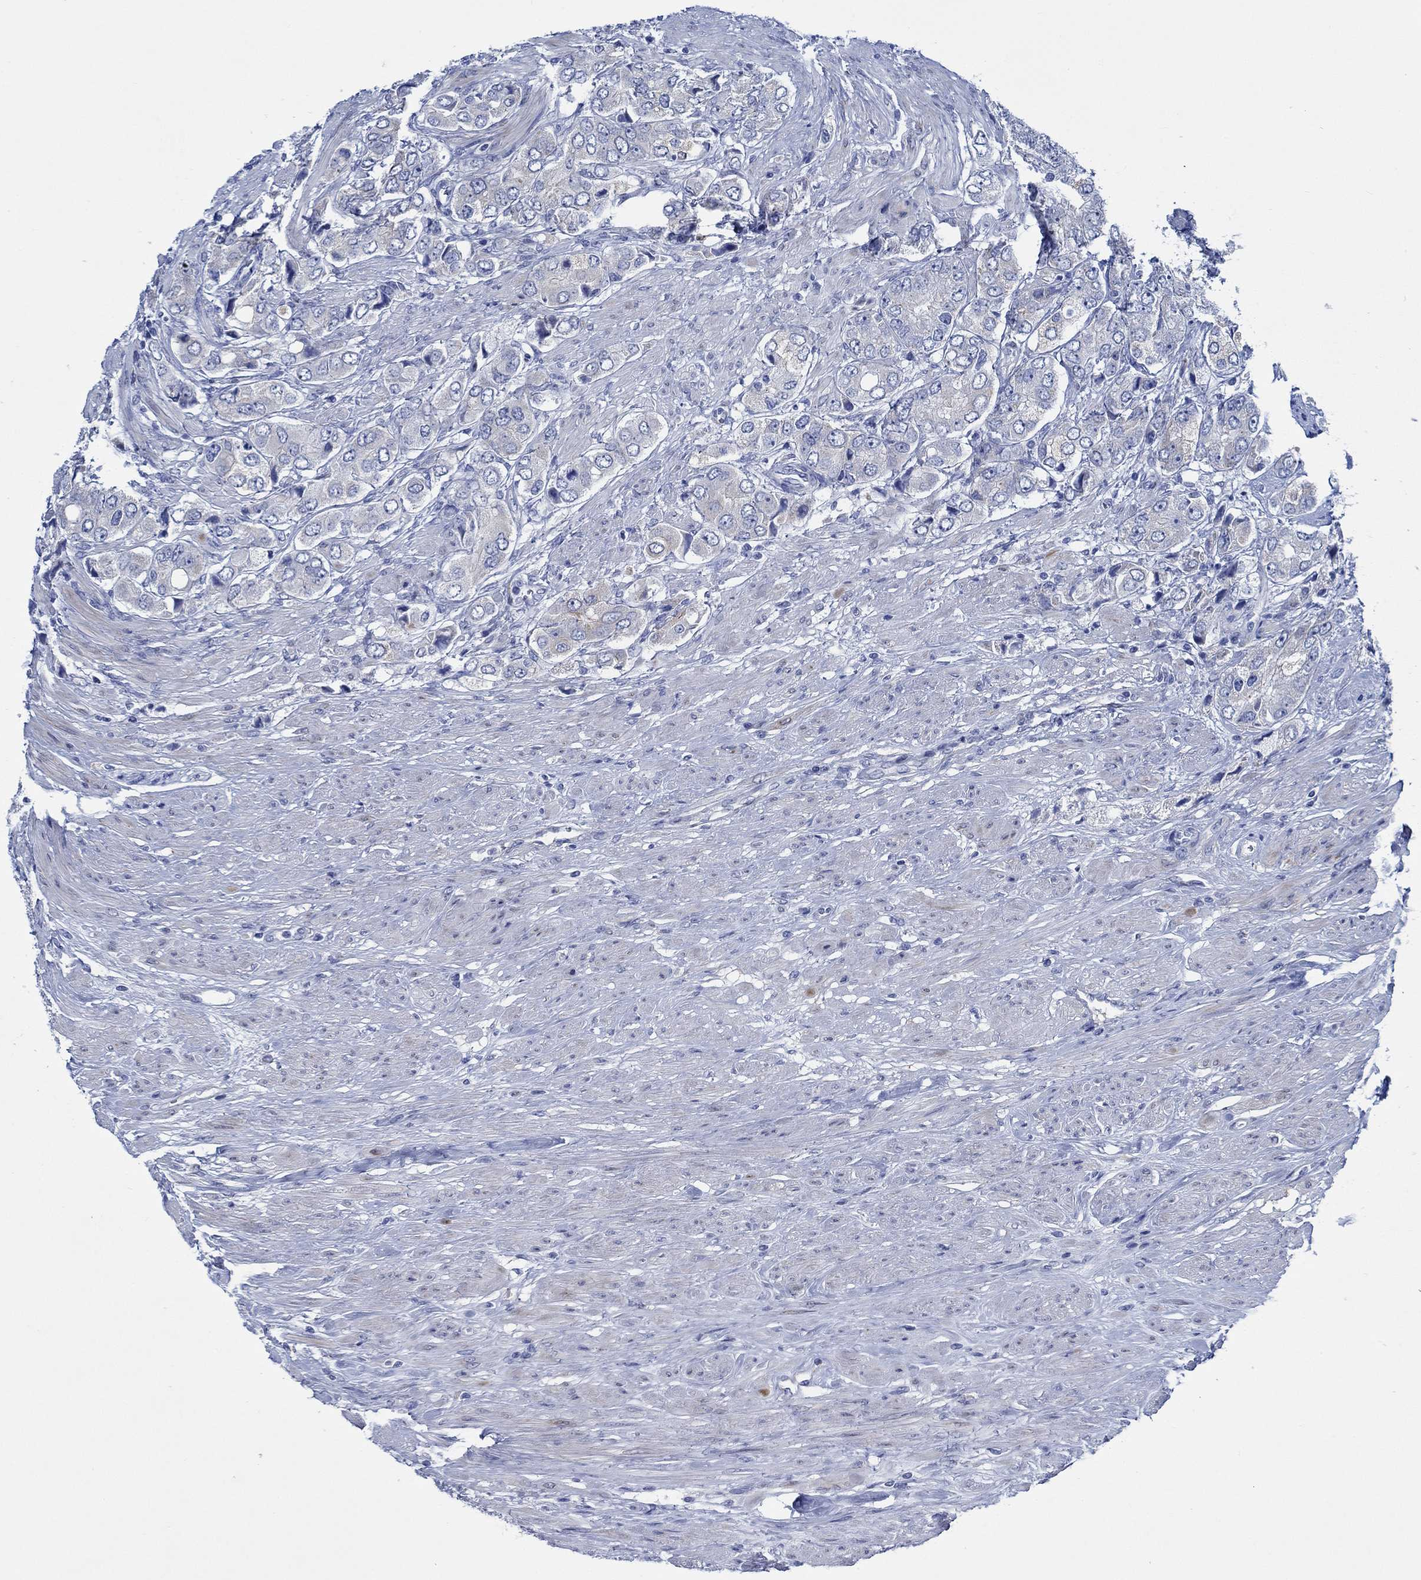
{"staining": {"intensity": "negative", "quantity": "none", "location": "none"}, "tissue": "prostate cancer", "cell_type": "Tumor cells", "image_type": "cancer", "snomed": [{"axis": "morphology", "description": "Adenocarcinoma, Low grade"}, {"axis": "topography", "description": "Prostate"}], "caption": "Tumor cells show no significant protein expression in adenocarcinoma (low-grade) (prostate).", "gene": "SVEP1", "patient": {"sex": "male", "age": 69}}